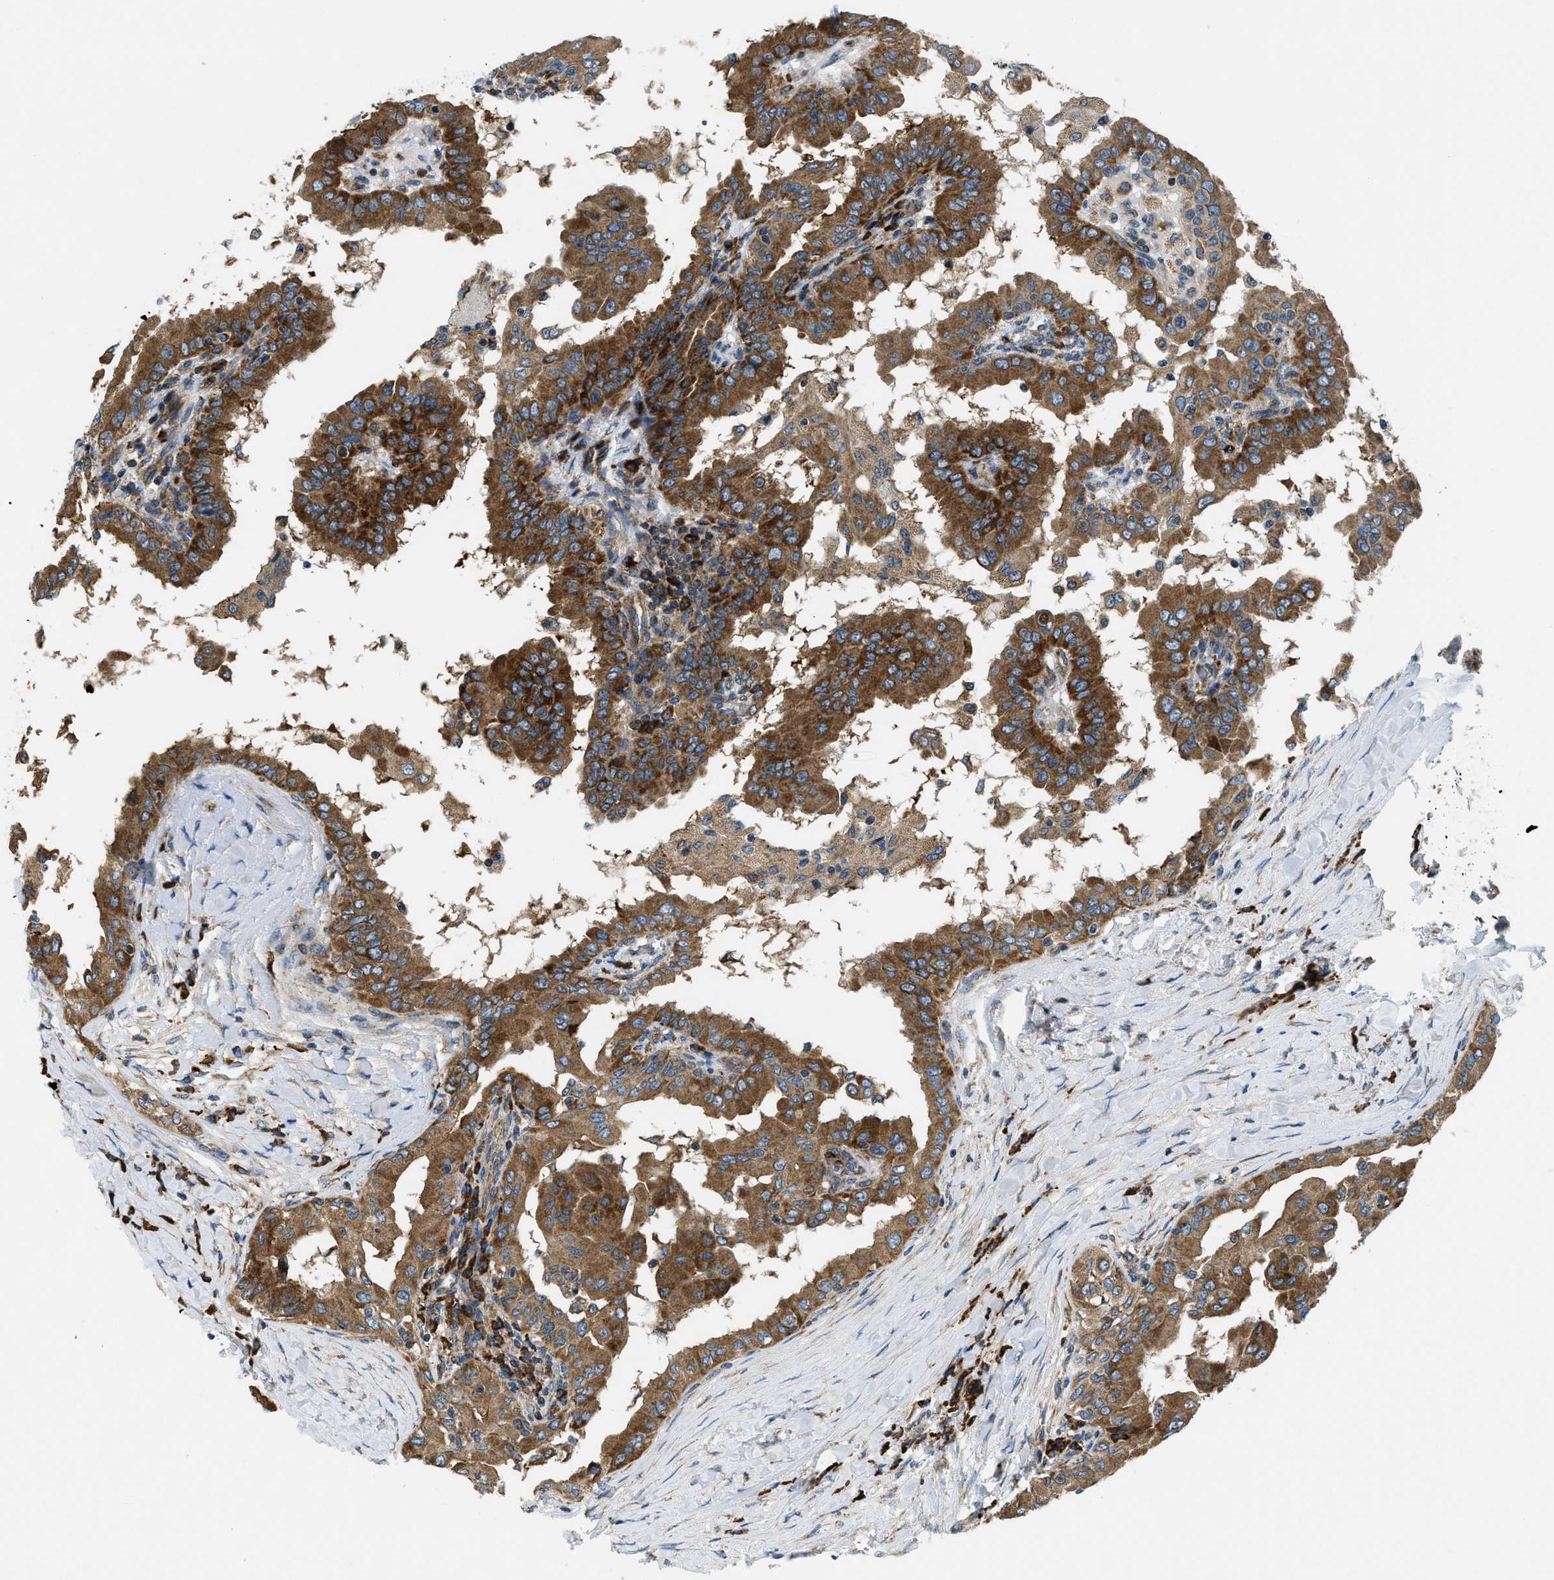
{"staining": {"intensity": "strong", "quantity": ">75%", "location": "cytoplasmic/membranous"}, "tissue": "thyroid cancer", "cell_type": "Tumor cells", "image_type": "cancer", "snomed": [{"axis": "morphology", "description": "Papillary adenocarcinoma, NOS"}, {"axis": "topography", "description": "Thyroid gland"}], "caption": "Strong cytoplasmic/membranous protein staining is identified in approximately >75% of tumor cells in thyroid cancer. (DAB IHC with brightfield microscopy, high magnification).", "gene": "CSPG4", "patient": {"sex": "male", "age": 33}}